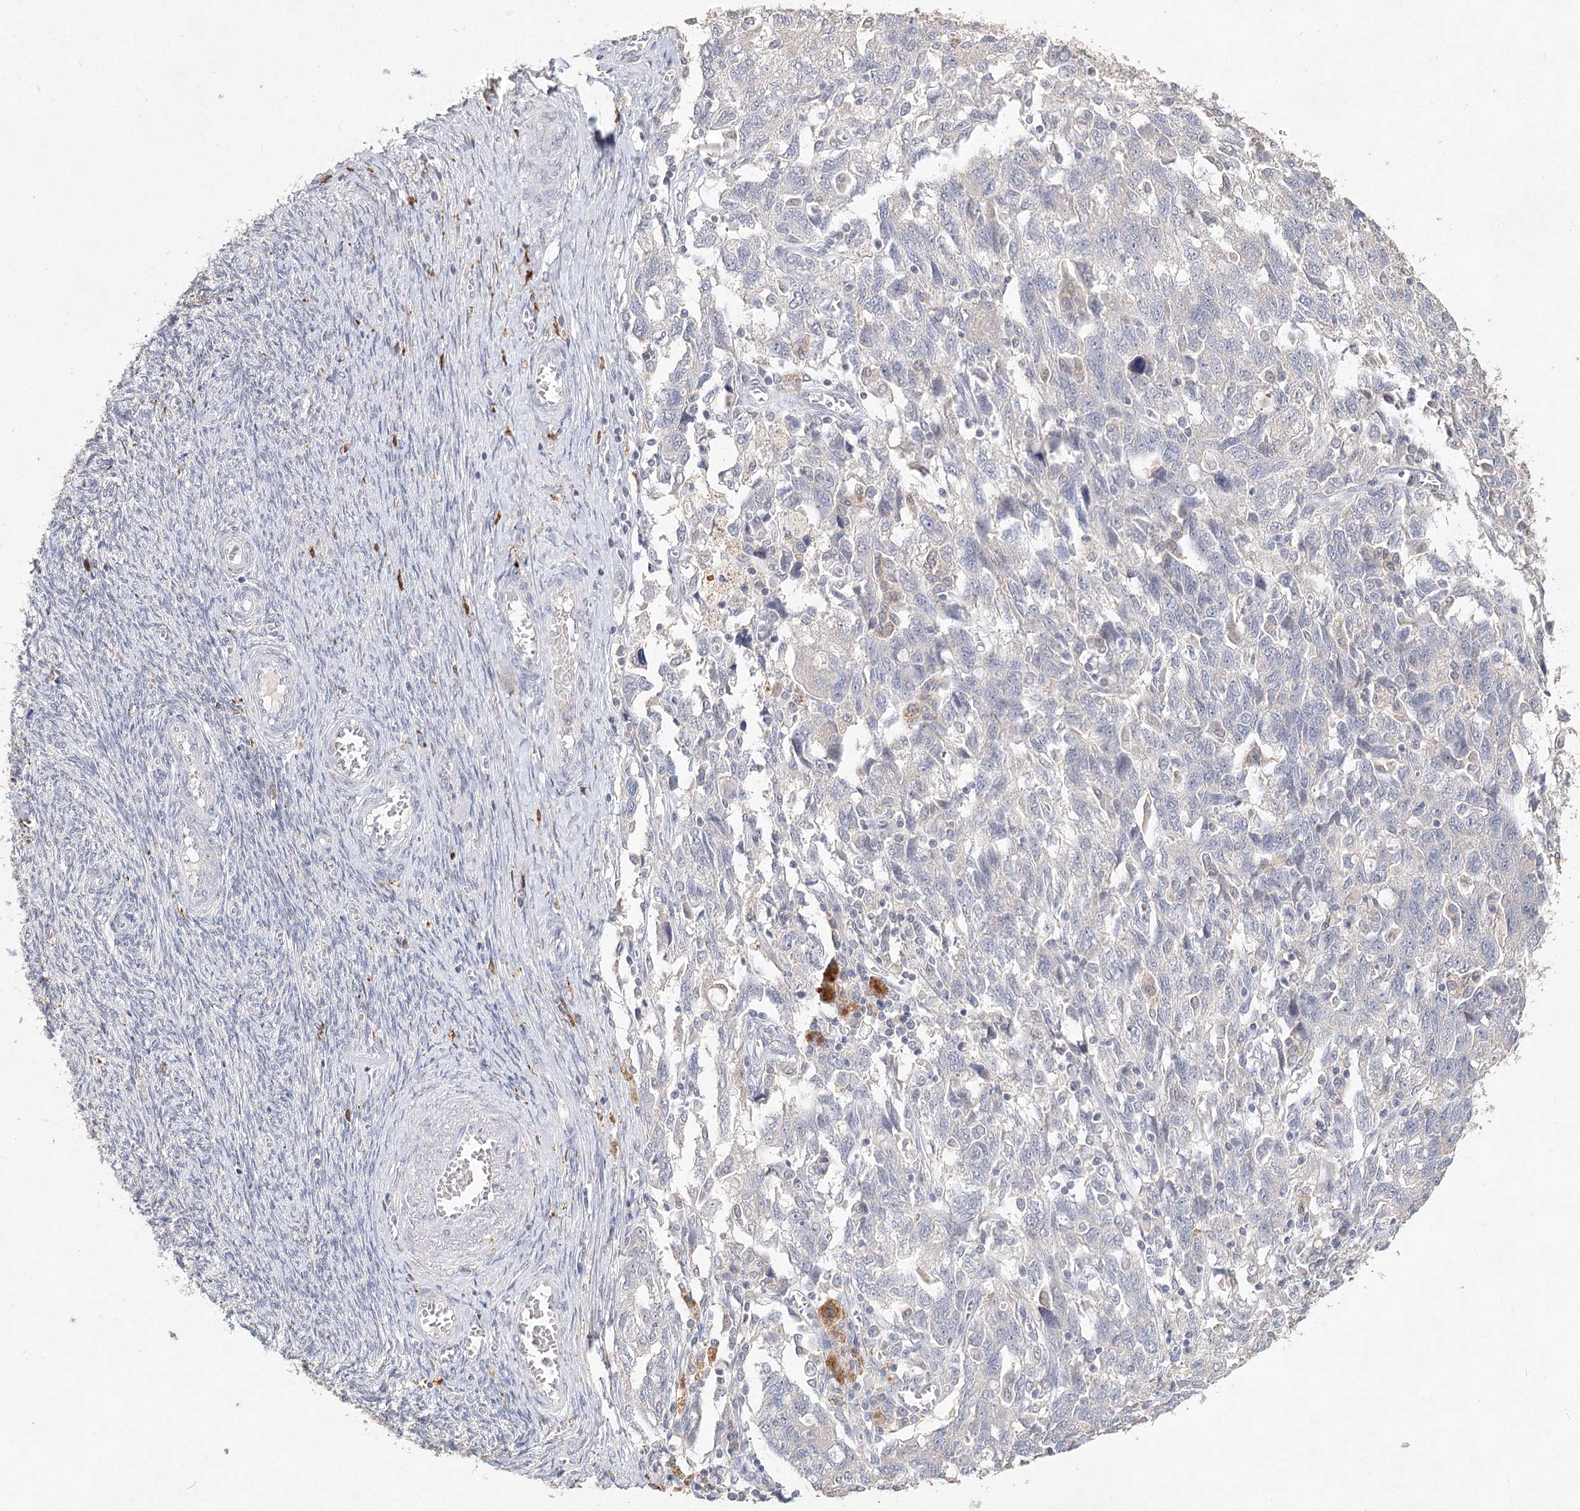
{"staining": {"intensity": "negative", "quantity": "none", "location": "none"}, "tissue": "ovarian cancer", "cell_type": "Tumor cells", "image_type": "cancer", "snomed": [{"axis": "morphology", "description": "Carcinoma, NOS"}, {"axis": "morphology", "description": "Cystadenocarcinoma, serous, NOS"}, {"axis": "topography", "description": "Ovary"}], "caption": "A high-resolution micrograph shows immunohistochemistry staining of ovarian cancer, which shows no significant expression in tumor cells.", "gene": "ARSI", "patient": {"sex": "female", "age": 69}}